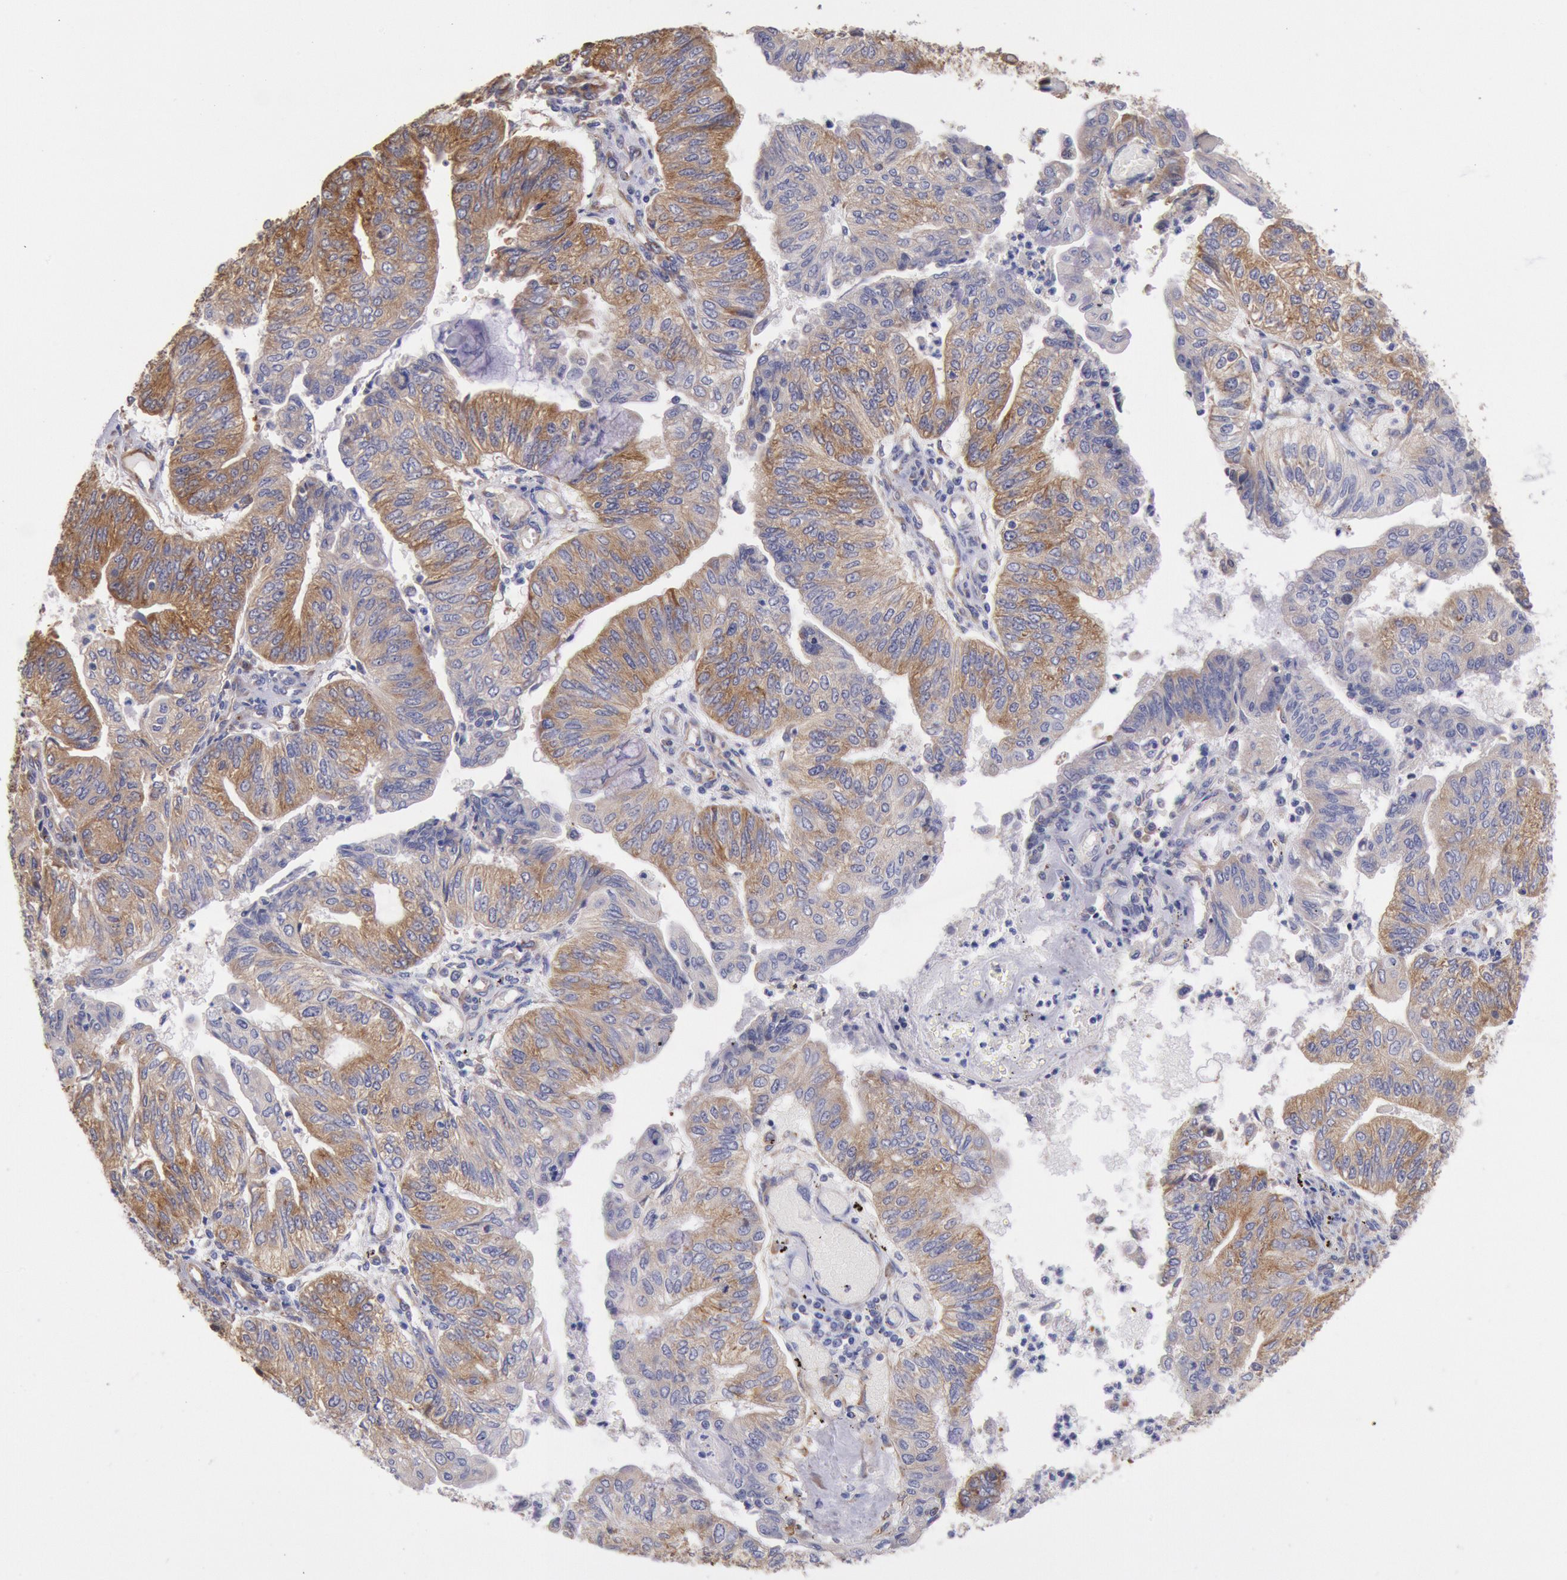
{"staining": {"intensity": "moderate", "quantity": ">75%", "location": "cytoplasmic/membranous"}, "tissue": "endometrial cancer", "cell_type": "Tumor cells", "image_type": "cancer", "snomed": [{"axis": "morphology", "description": "Adenocarcinoma, NOS"}, {"axis": "topography", "description": "Endometrium"}], "caption": "IHC histopathology image of neoplastic tissue: human adenocarcinoma (endometrial) stained using immunohistochemistry shows medium levels of moderate protein expression localized specifically in the cytoplasmic/membranous of tumor cells, appearing as a cytoplasmic/membranous brown color.", "gene": "DRG1", "patient": {"sex": "female", "age": 59}}